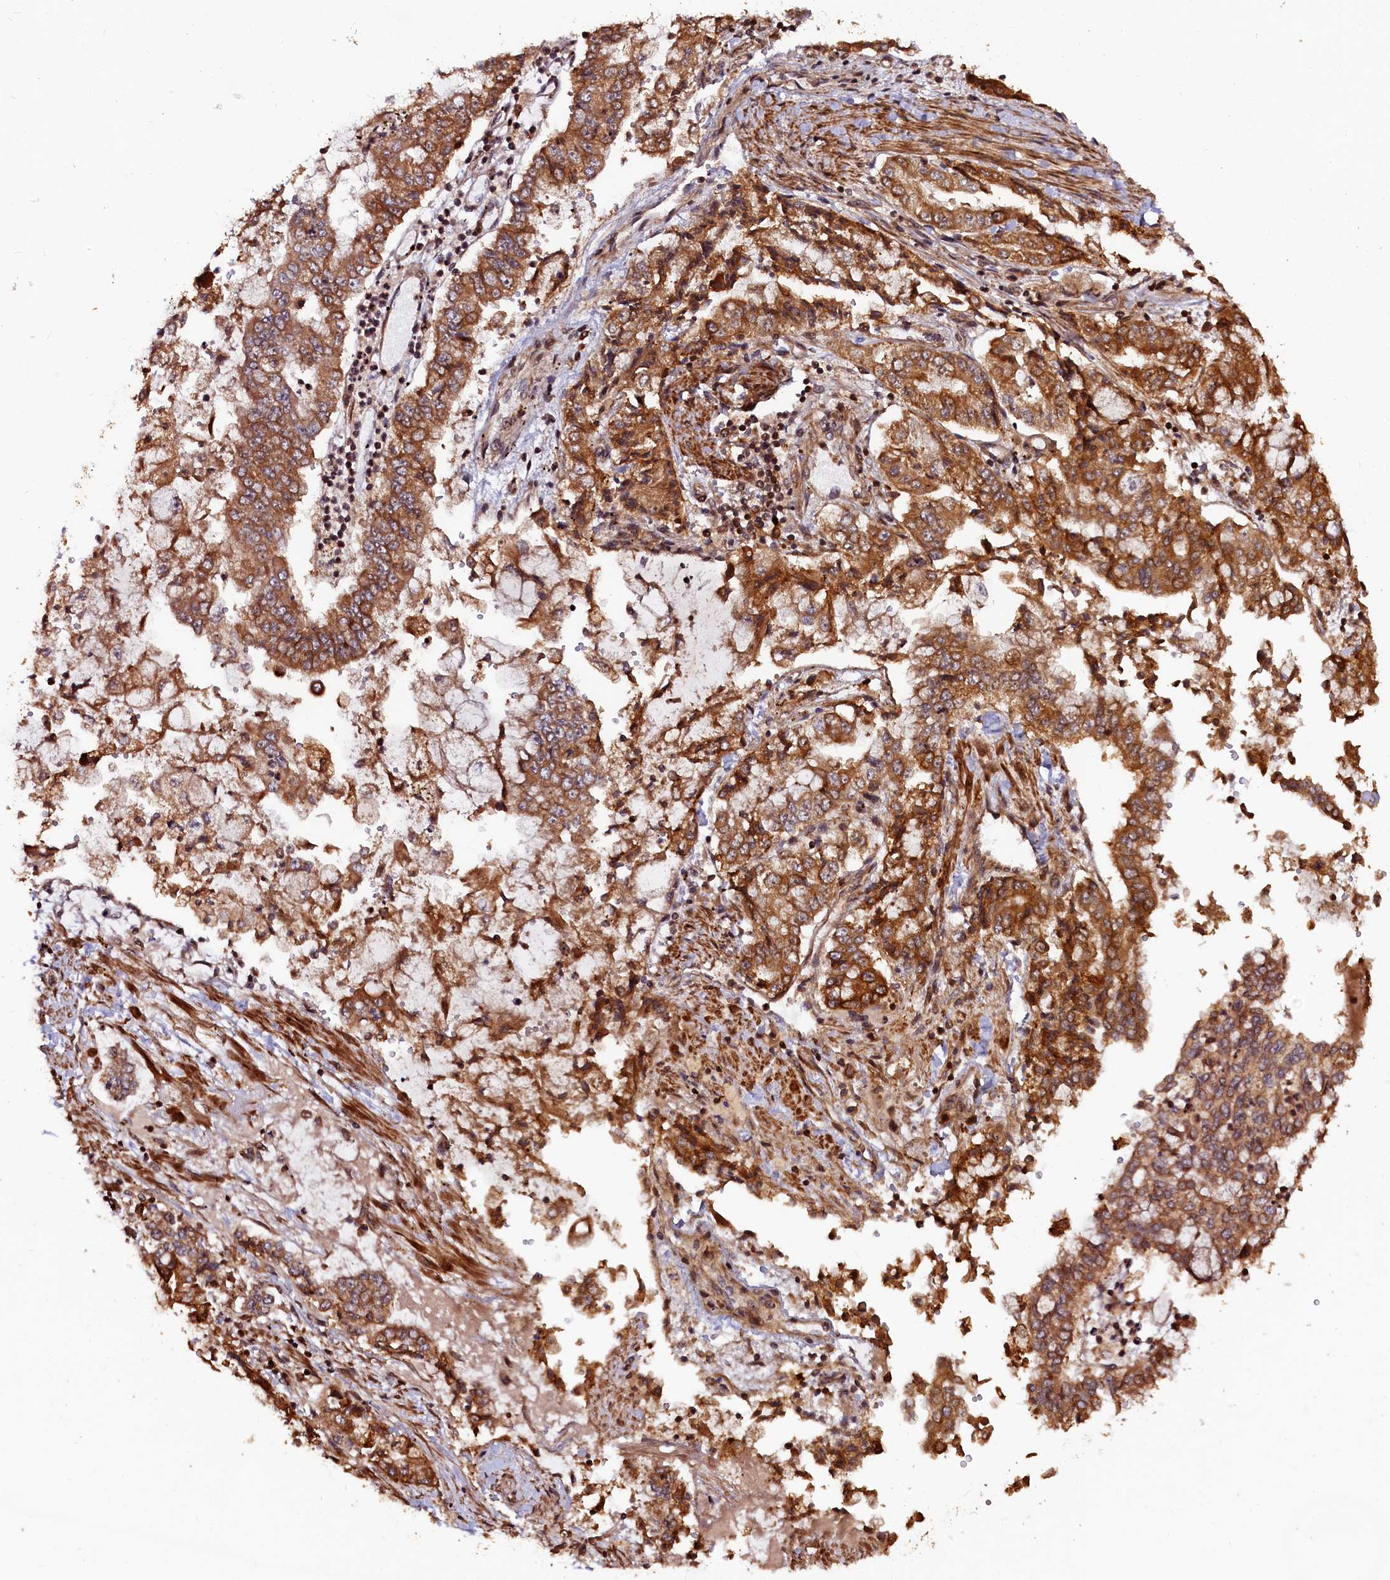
{"staining": {"intensity": "strong", "quantity": ">75%", "location": "cytoplasmic/membranous"}, "tissue": "stomach cancer", "cell_type": "Tumor cells", "image_type": "cancer", "snomed": [{"axis": "morphology", "description": "Adenocarcinoma, NOS"}, {"axis": "topography", "description": "Stomach"}], "caption": "Protein expression analysis of stomach adenocarcinoma displays strong cytoplasmic/membranous positivity in approximately >75% of tumor cells.", "gene": "HMOX2", "patient": {"sex": "male", "age": 76}}